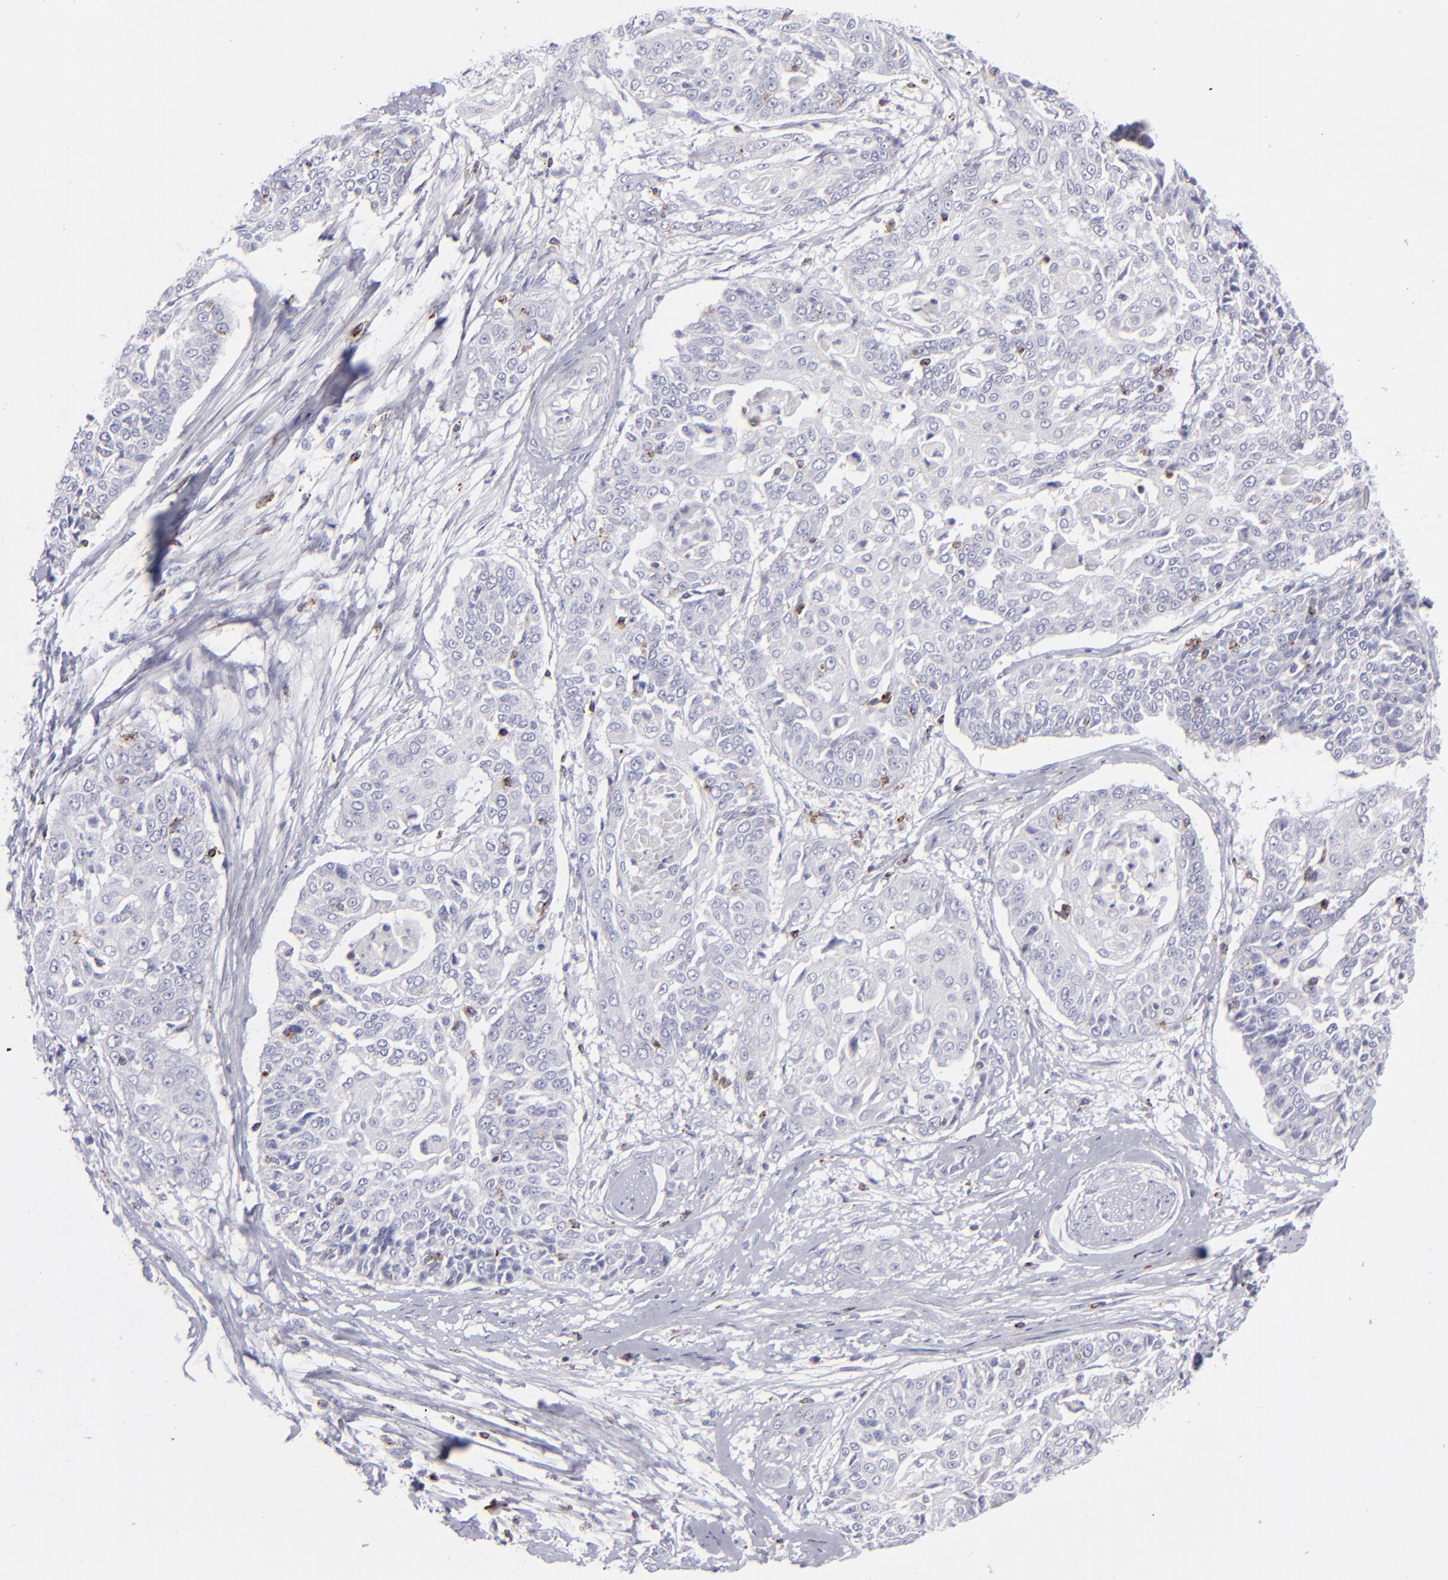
{"staining": {"intensity": "negative", "quantity": "none", "location": "none"}, "tissue": "cervical cancer", "cell_type": "Tumor cells", "image_type": "cancer", "snomed": [{"axis": "morphology", "description": "Squamous cell carcinoma, NOS"}, {"axis": "topography", "description": "Cervix"}], "caption": "Immunohistochemistry of squamous cell carcinoma (cervical) exhibits no expression in tumor cells.", "gene": "CD2", "patient": {"sex": "female", "age": 64}}